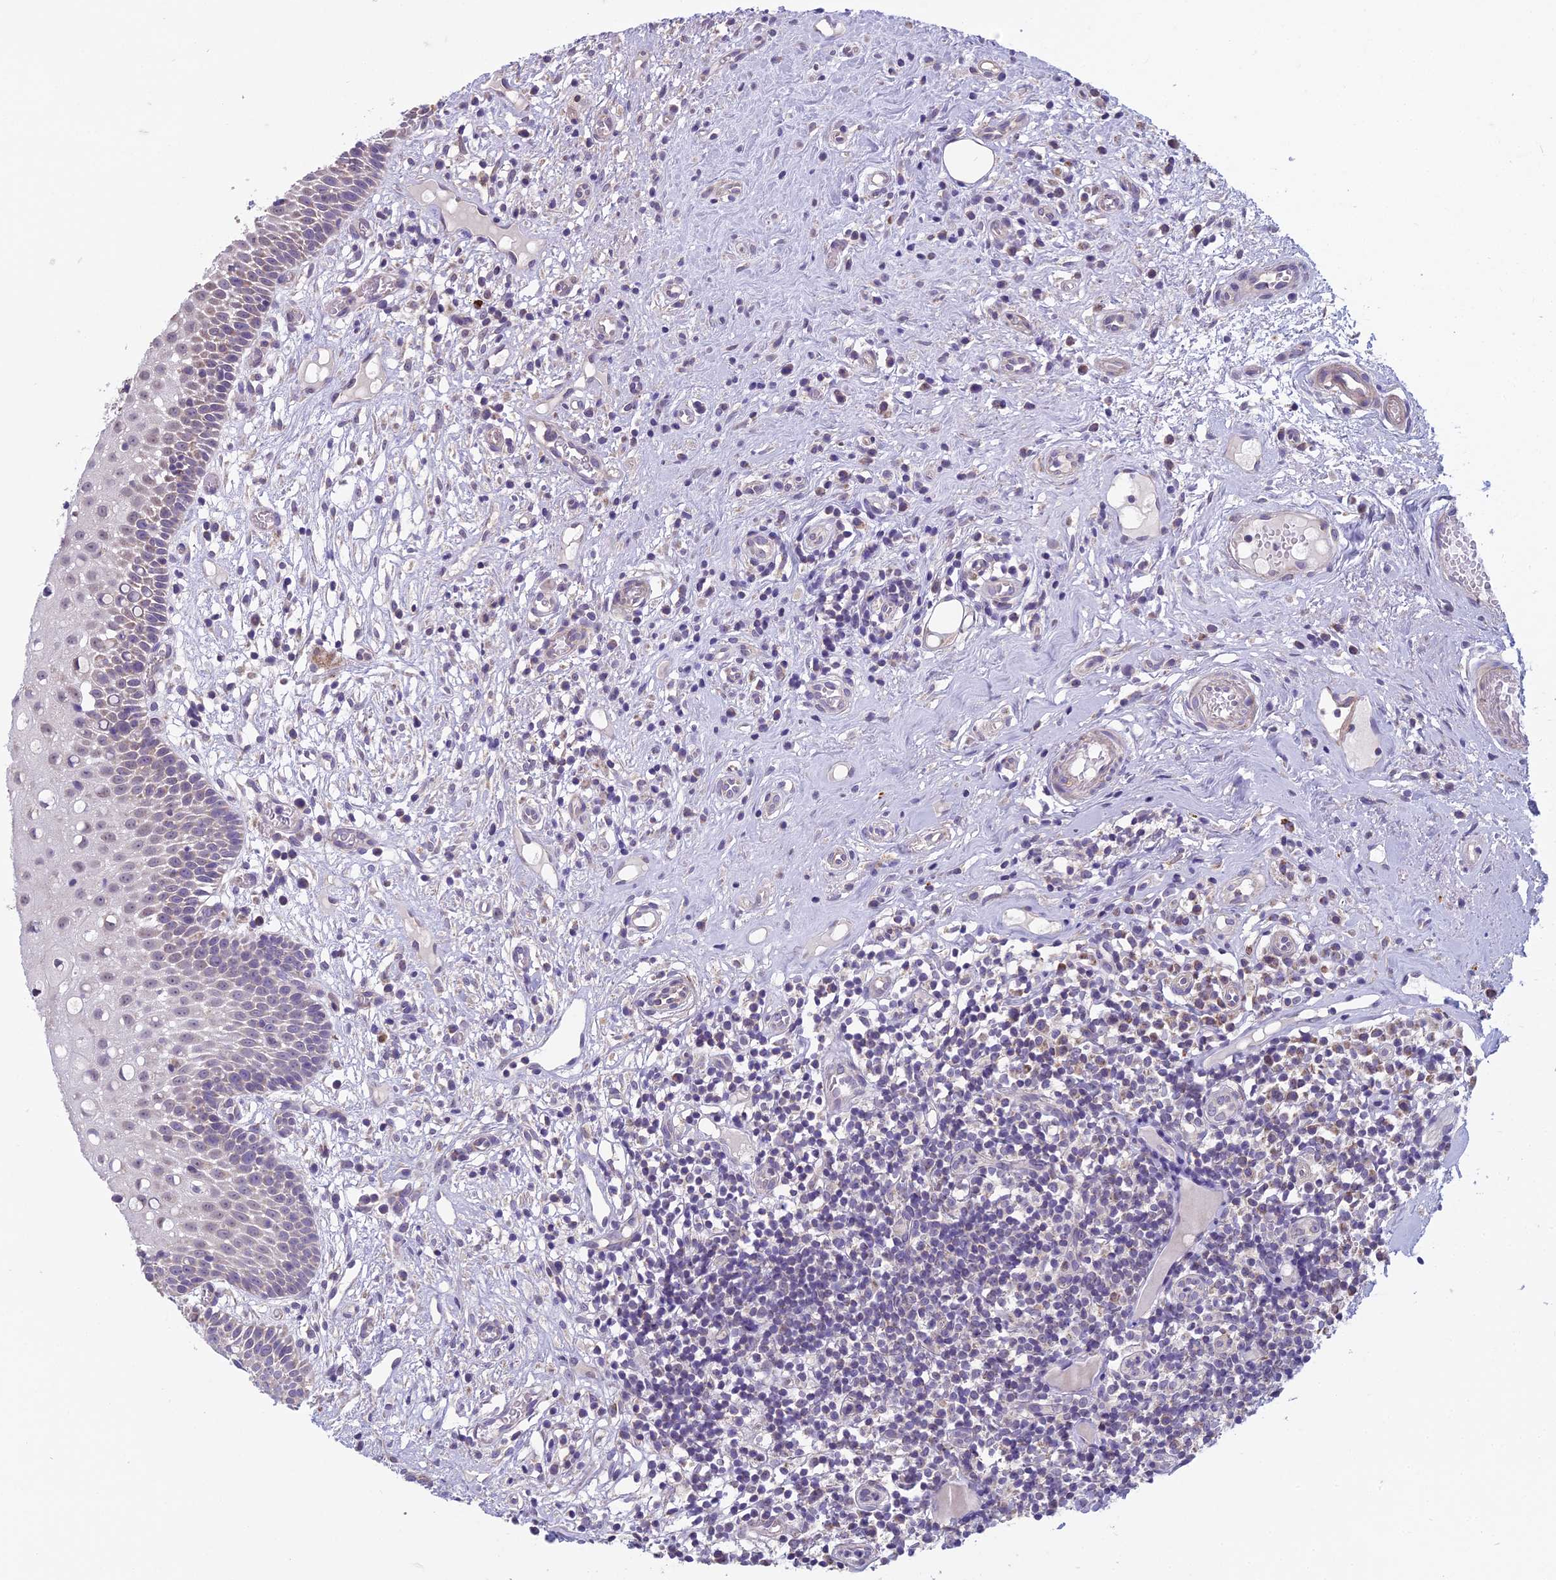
{"staining": {"intensity": "weak", "quantity": "<25%", "location": "nuclear"}, "tissue": "oral mucosa", "cell_type": "Squamous epithelial cells", "image_type": "normal", "snomed": [{"axis": "morphology", "description": "Normal tissue, NOS"}, {"axis": "topography", "description": "Oral tissue"}], "caption": "Photomicrograph shows no protein expression in squamous epithelial cells of normal oral mucosa. (Immunohistochemistry, brightfield microscopy, high magnification).", "gene": "DUS2", "patient": {"sex": "female", "age": 69}}